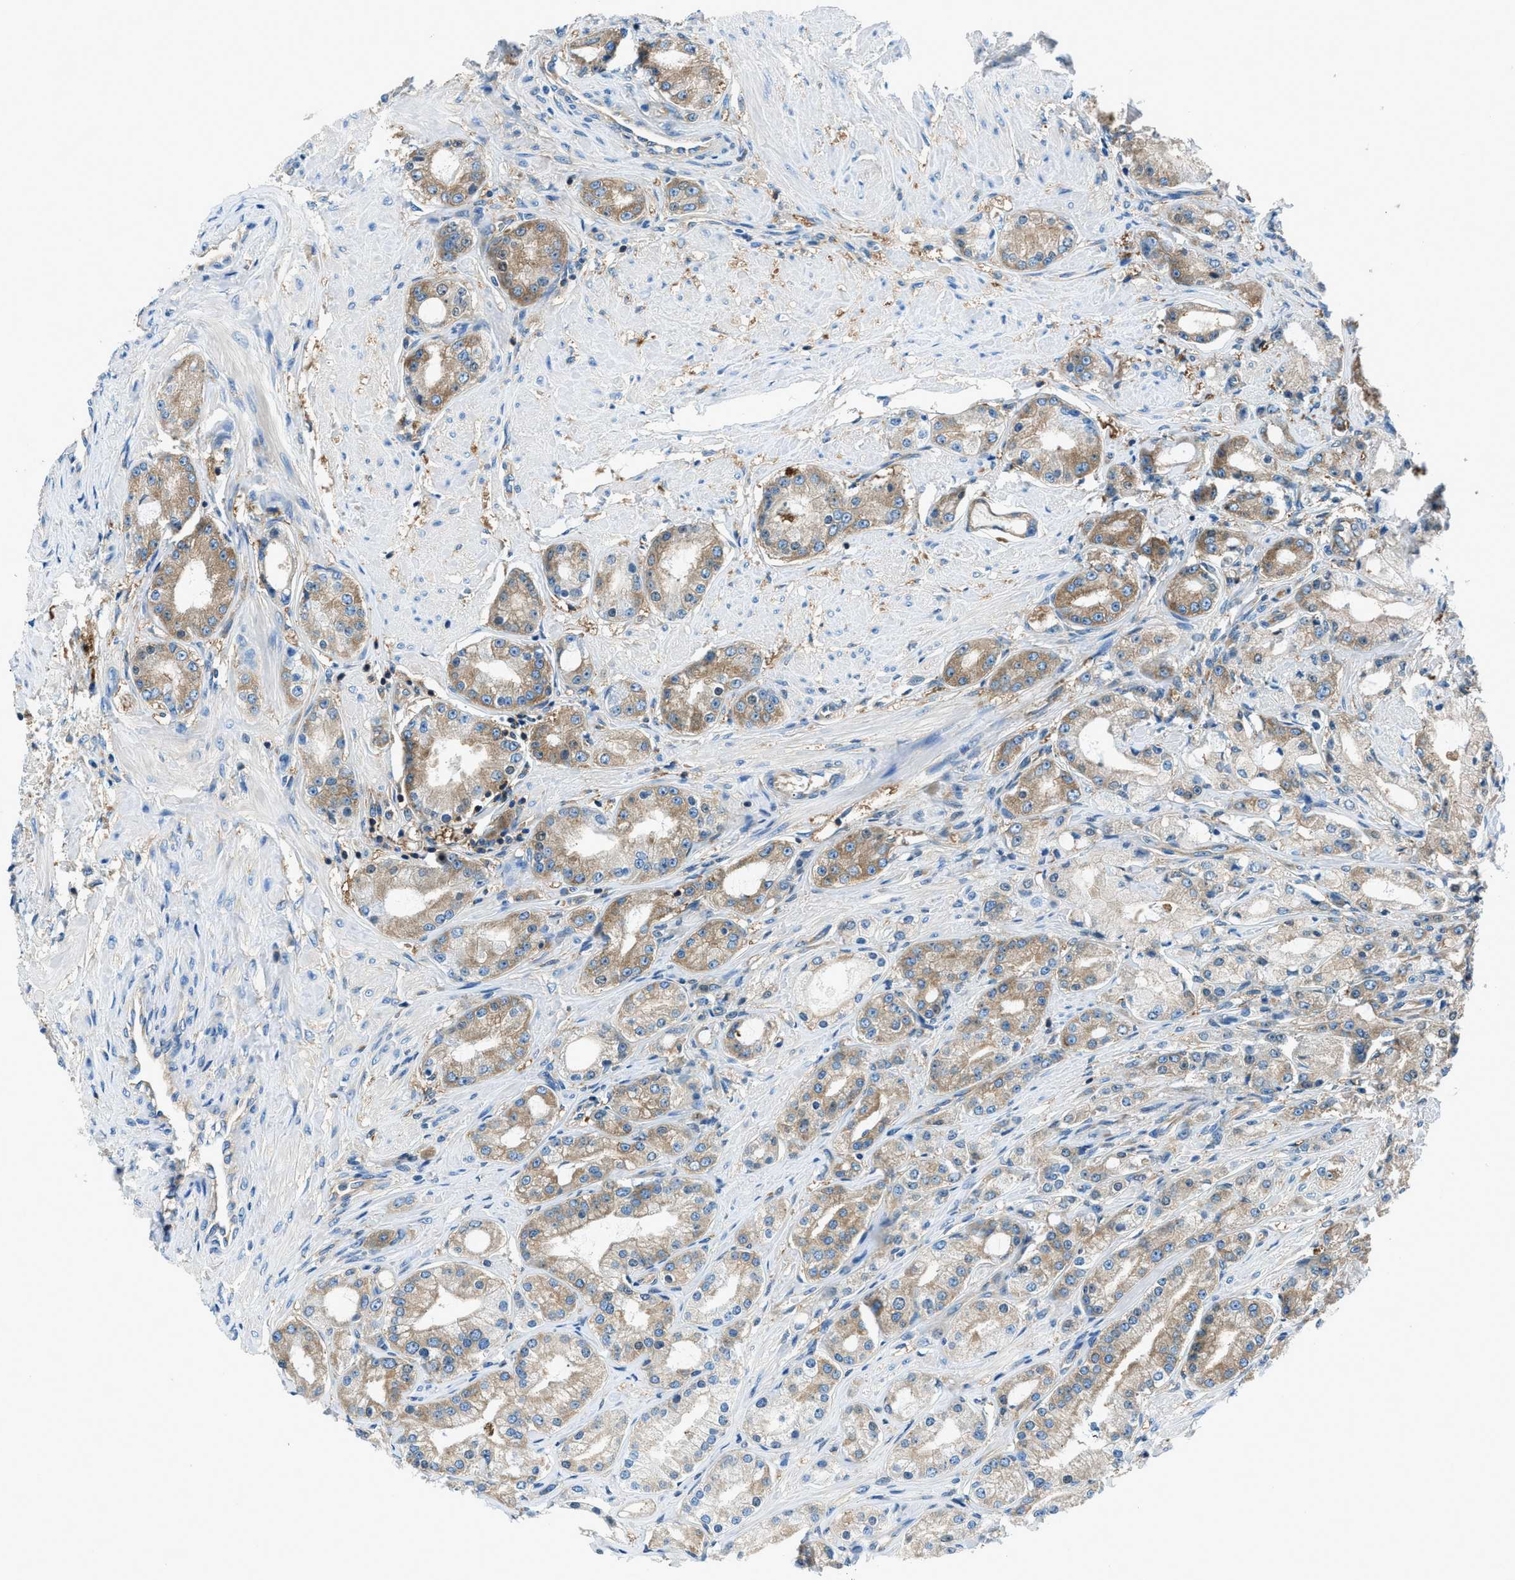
{"staining": {"intensity": "moderate", "quantity": "25%-75%", "location": "cytoplasmic/membranous"}, "tissue": "prostate cancer", "cell_type": "Tumor cells", "image_type": "cancer", "snomed": [{"axis": "morphology", "description": "Adenocarcinoma, Low grade"}, {"axis": "topography", "description": "Prostate"}], "caption": "This is an image of IHC staining of adenocarcinoma (low-grade) (prostate), which shows moderate expression in the cytoplasmic/membranous of tumor cells.", "gene": "SARS1", "patient": {"sex": "male", "age": 63}}